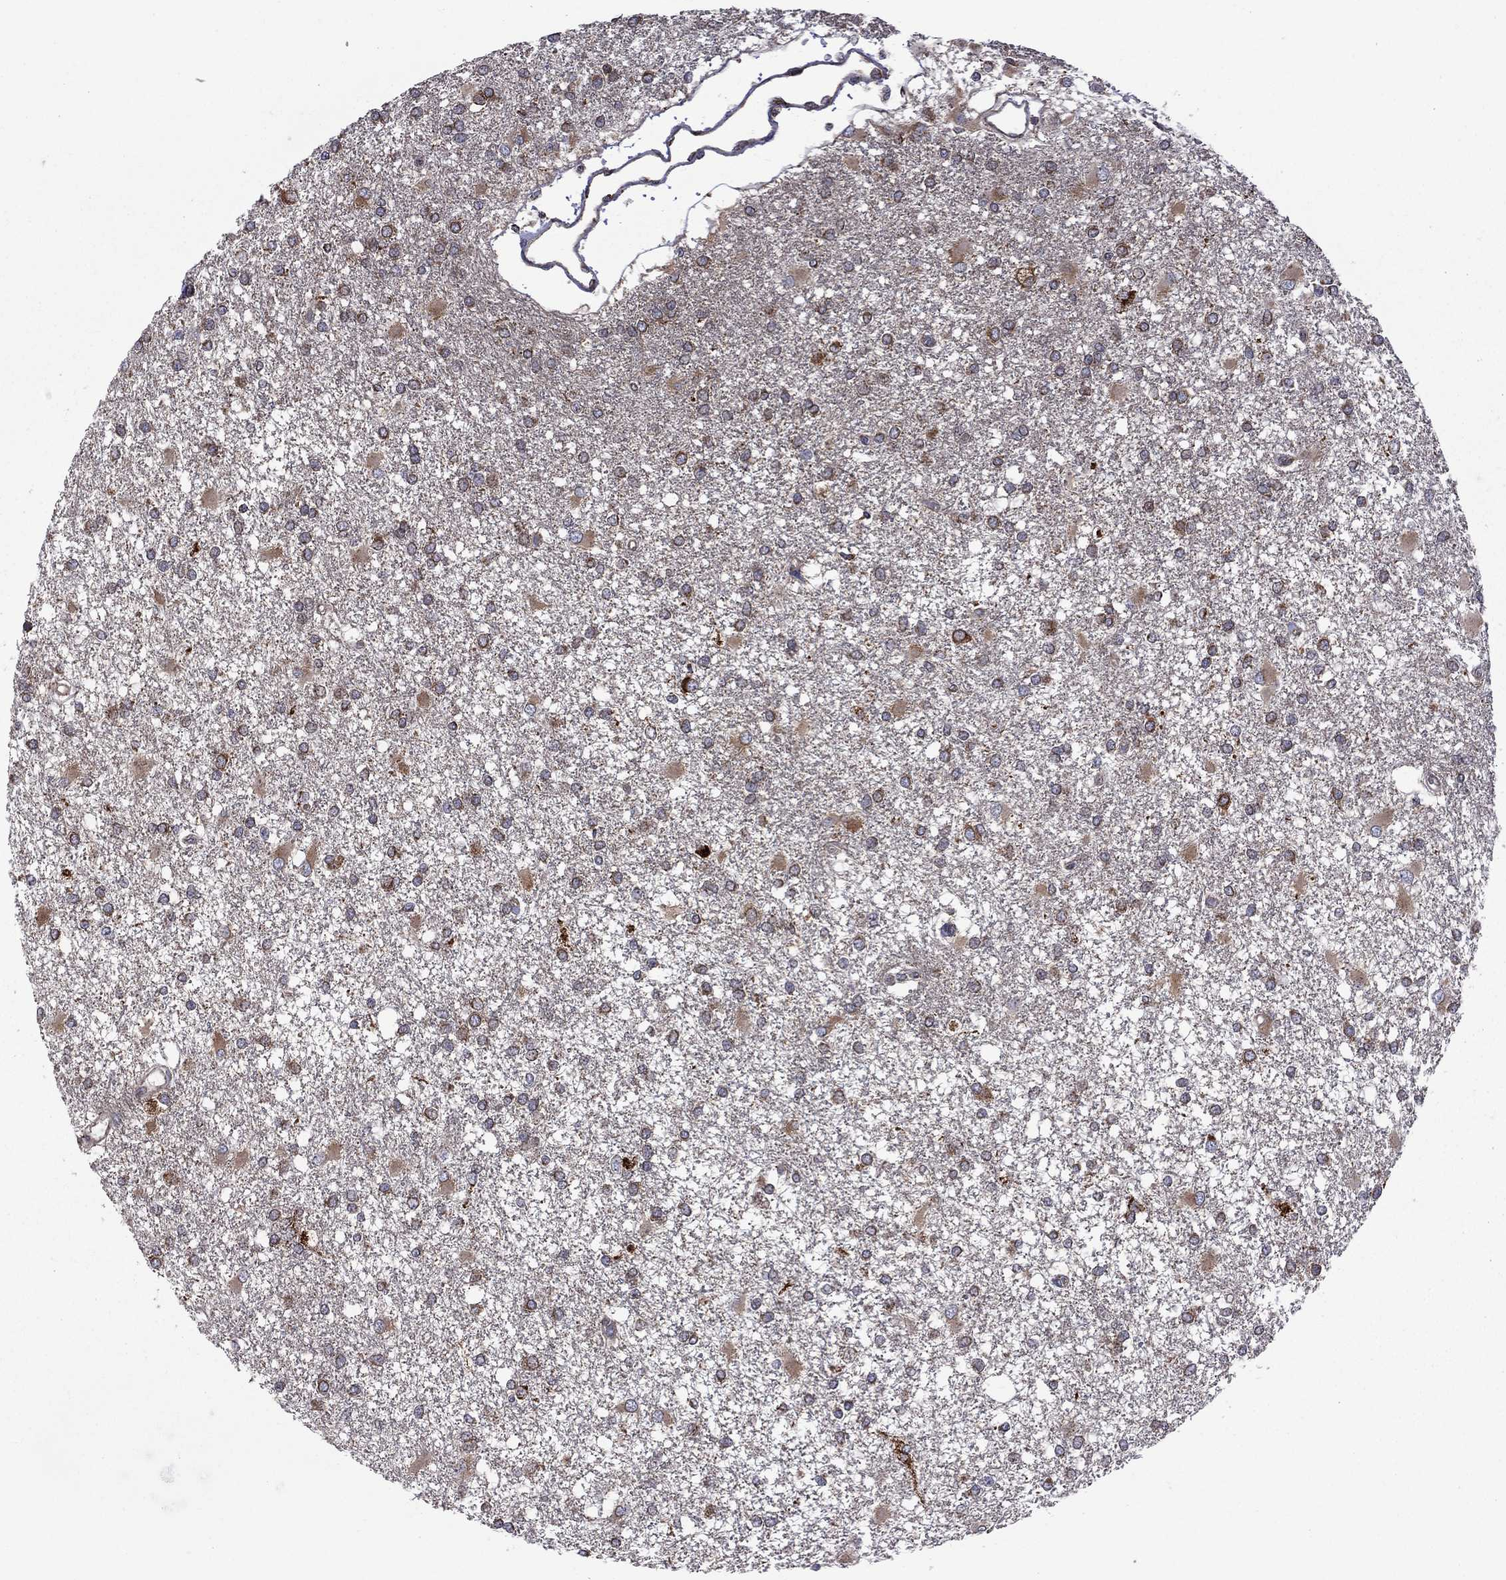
{"staining": {"intensity": "strong", "quantity": "25%-75%", "location": "cytoplasmic/membranous"}, "tissue": "glioma", "cell_type": "Tumor cells", "image_type": "cancer", "snomed": [{"axis": "morphology", "description": "Glioma, malignant, High grade"}, {"axis": "topography", "description": "Cerebral cortex"}], "caption": "Protein analysis of glioma tissue displays strong cytoplasmic/membranous expression in approximately 25%-75% of tumor cells.", "gene": "CLPTM1", "patient": {"sex": "male", "age": 79}}